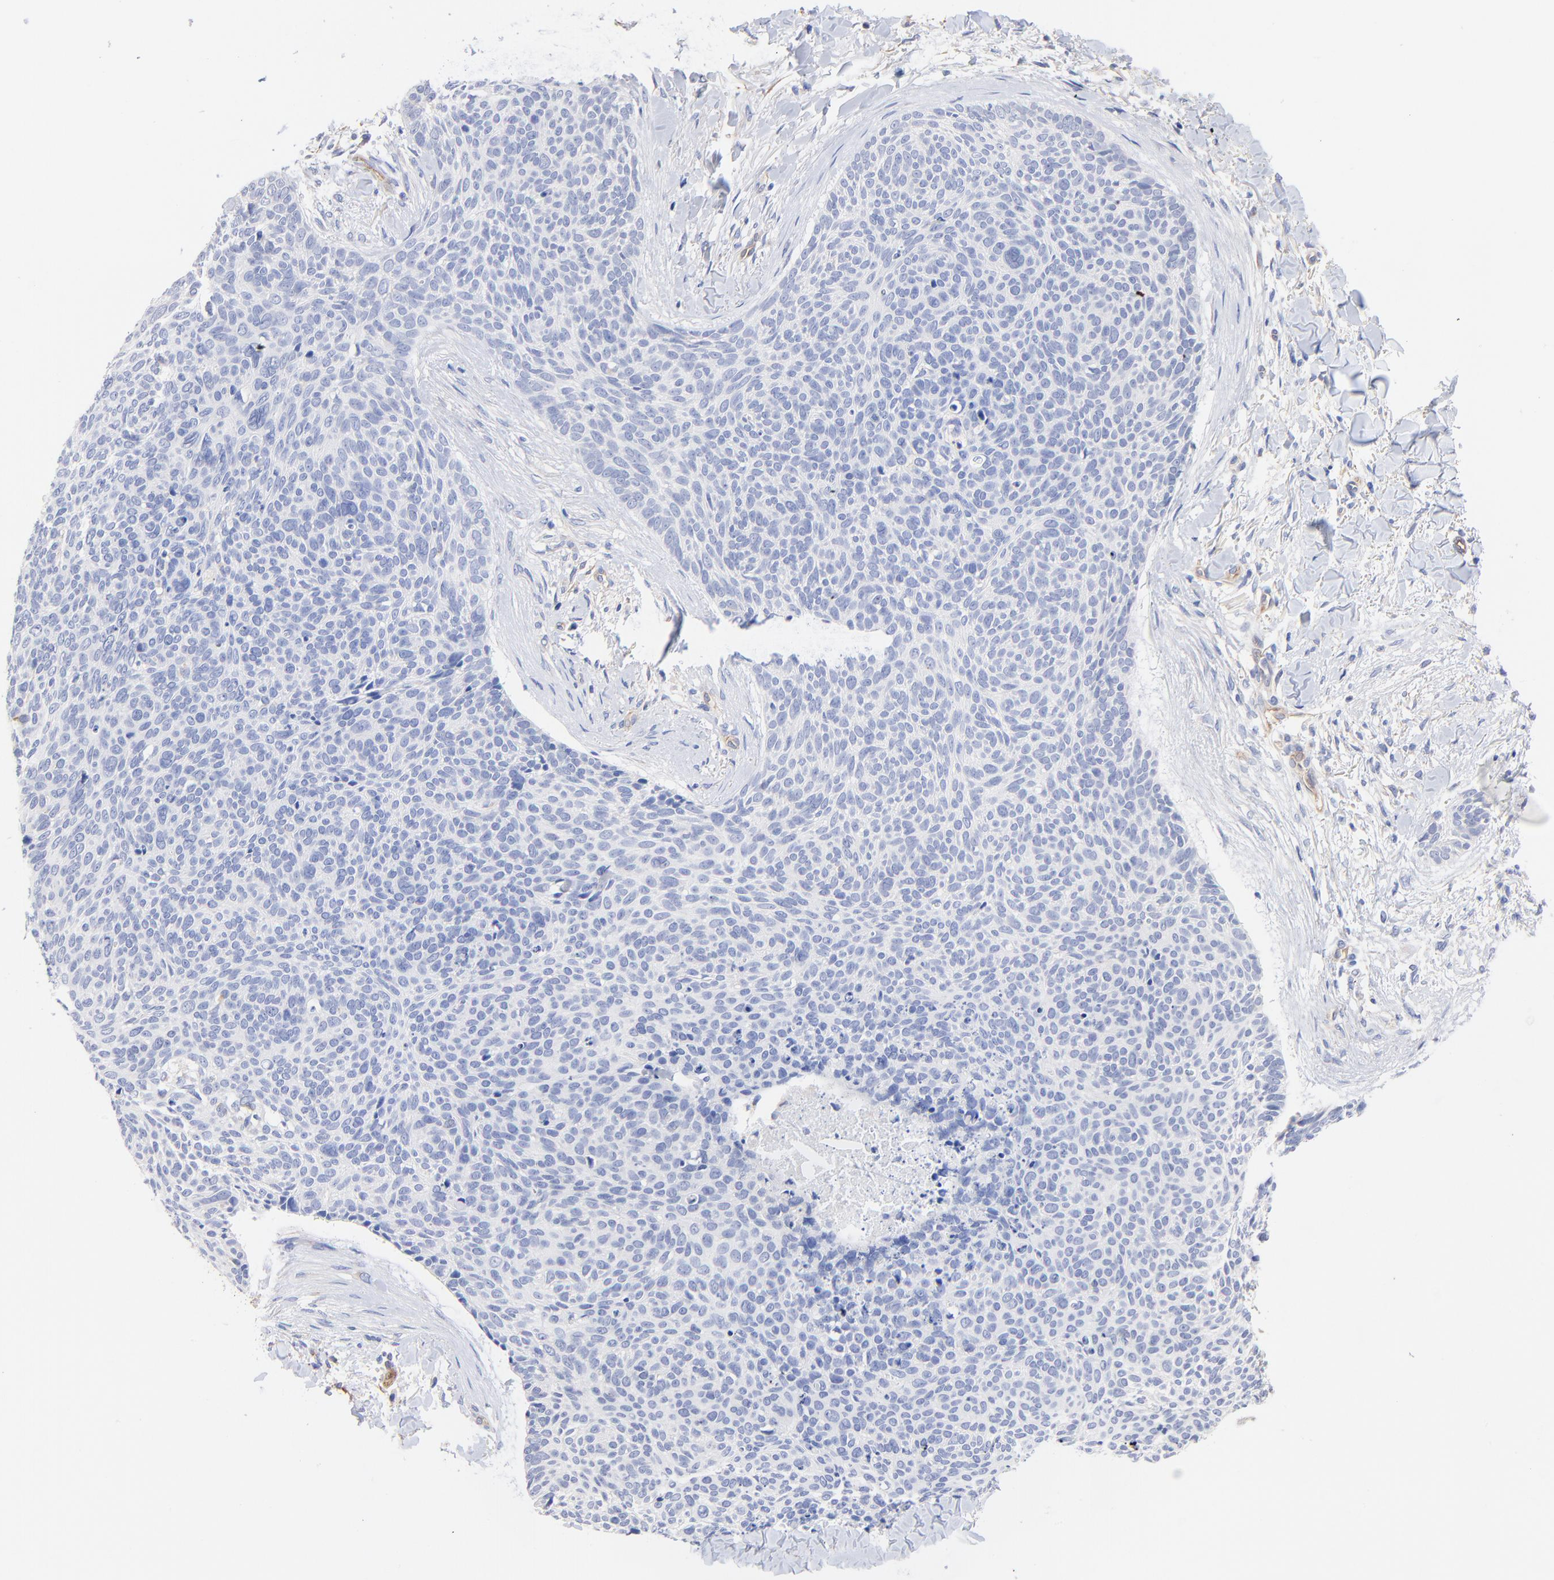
{"staining": {"intensity": "negative", "quantity": "none", "location": "none"}, "tissue": "skin cancer", "cell_type": "Tumor cells", "image_type": "cancer", "snomed": [{"axis": "morphology", "description": "Normal tissue, NOS"}, {"axis": "morphology", "description": "Basal cell carcinoma"}, {"axis": "topography", "description": "Skin"}], "caption": "The histopathology image reveals no staining of tumor cells in skin basal cell carcinoma.", "gene": "SLC44A2", "patient": {"sex": "female", "age": 57}}